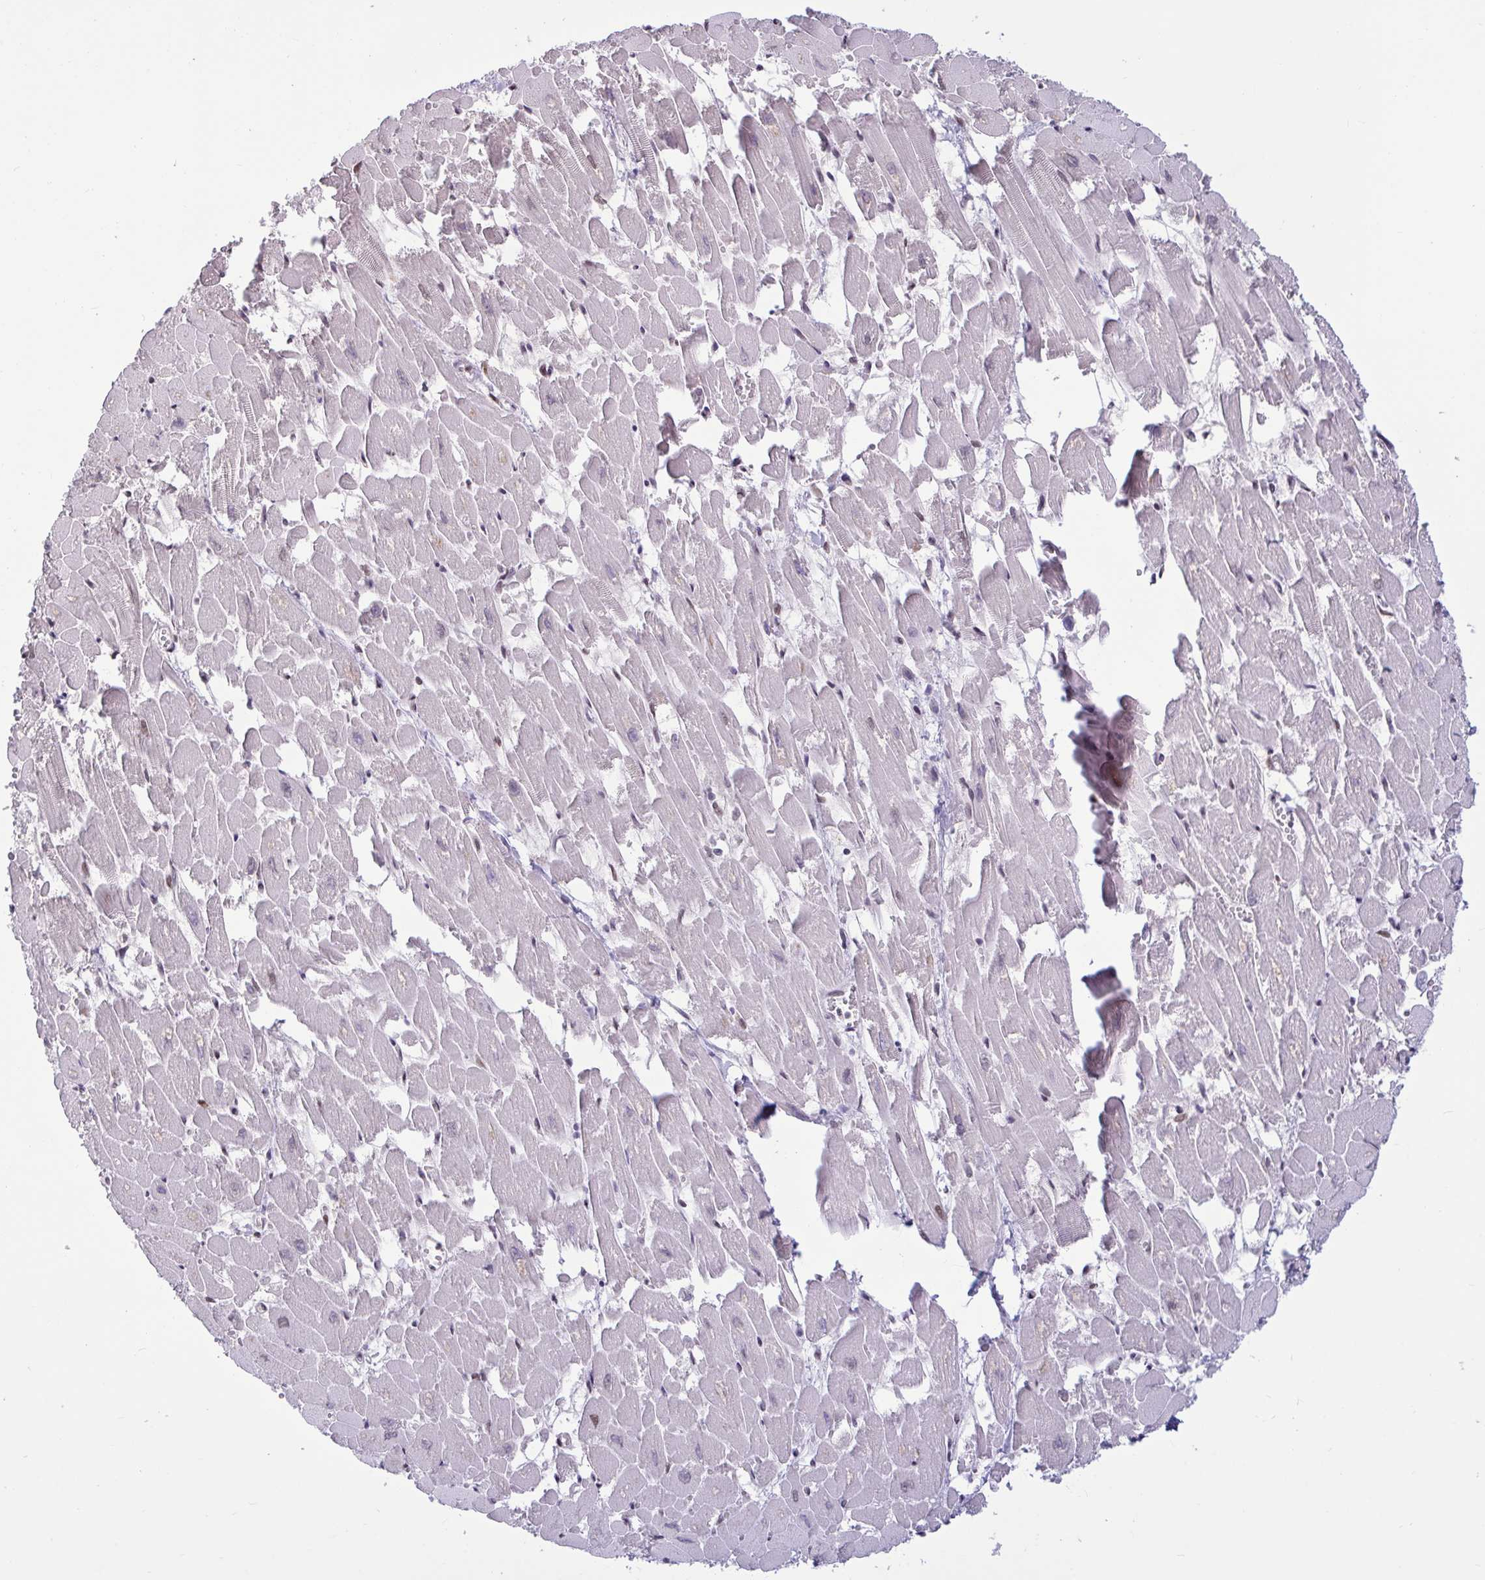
{"staining": {"intensity": "strong", "quantity": "25%-75%", "location": "nuclear"}, "tissue": "heart muscle", "cell_type": "Cardiomyocytes", "image_type": "normal", "snomed": [{"axis": "morphology", "description": "Normal tissue, NOS"}, {"axis": "topography", "description": "Heart"}], "caption": "A high amount of strong nuclear expression is seen in about 25%-75% of cardiomyocytes in benign heart muscle. The staining was performed using DAB (3,3'-diaminobenzidine) to visualize the protein expression in brown, while the nuclei were stained in blue with hematoxylin (Magnification: 20x).", "gene": "CBFA2T2", "patient": {"sex": "female", "age": 52}}